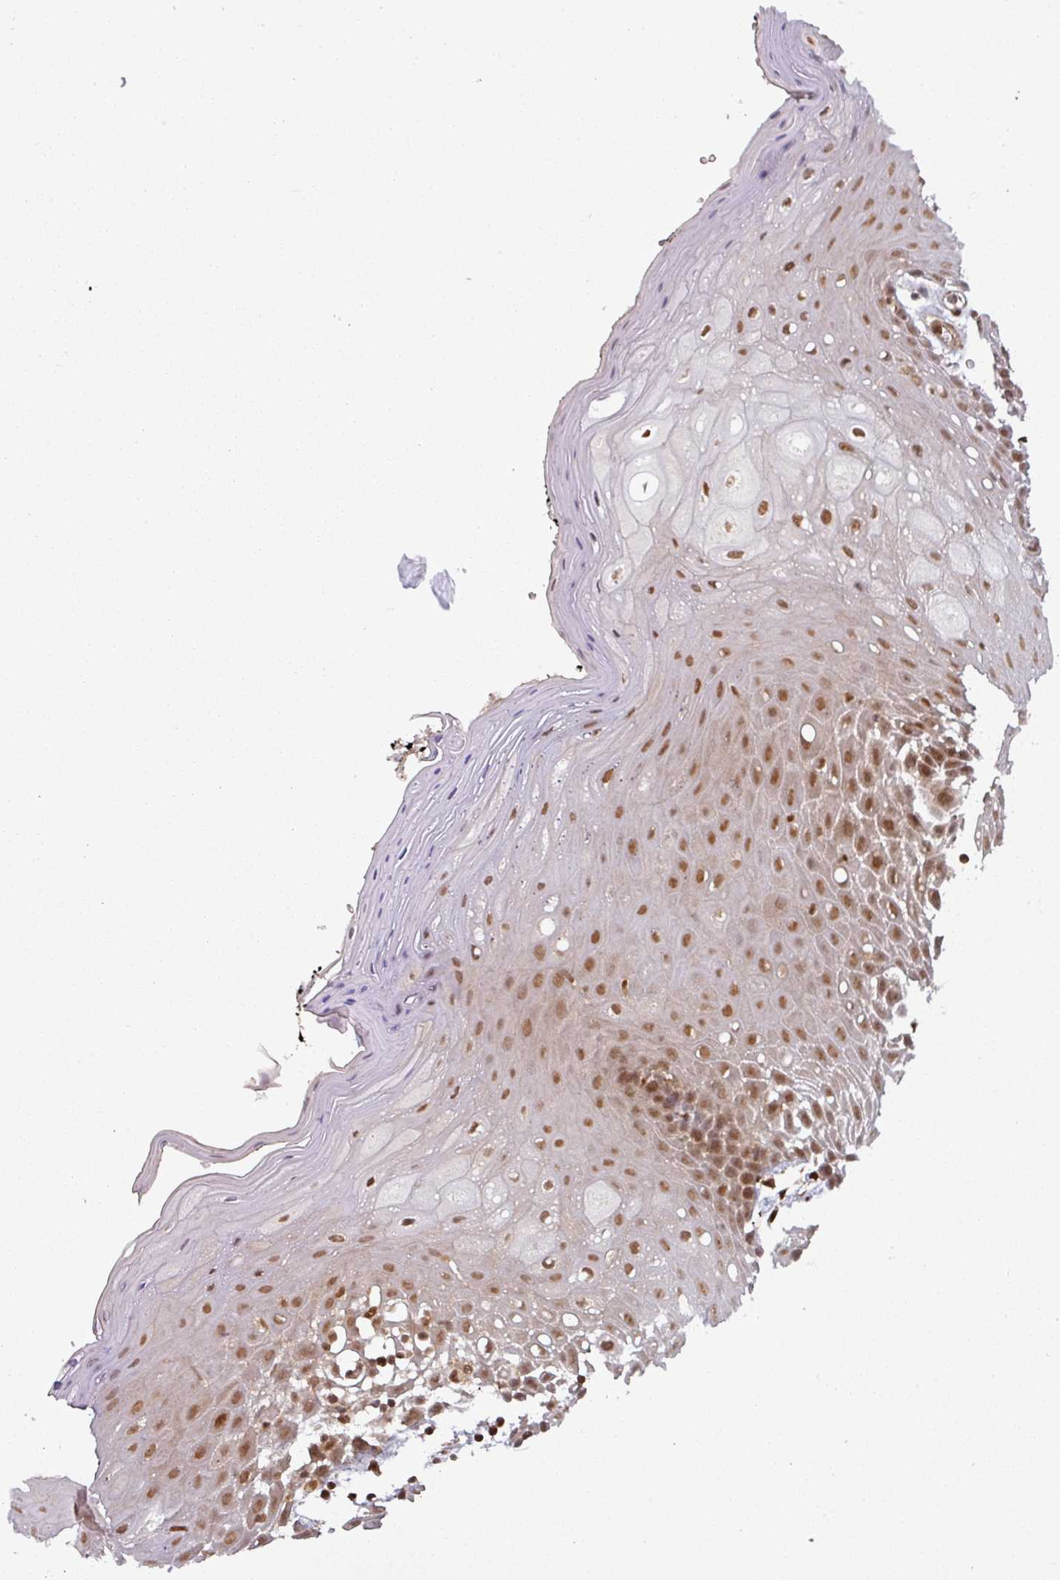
{"staining": {"intensity": "moderate", "quantity": ">75%", "location": "nuclear"}, "tissue": "oral mucosa", "cell_type": "Squamous epithelial cells", "image_type": "normal", "snomed": [{"axis": "morphology", "description": "Normal tissue, NOS"}, {"axis": "topography", "description": "Oral tissue"}, {"axis": "topography", "description": "Tounge, NOS"}], "caption": "Immunohistochemical staining of unremarkable oral mucosa displays medium levels of moderate nuclear staining in about >75% of squamous epithelial cells.", "gene": "SIK3", "patient": {"sex": "female", "age": 59}}